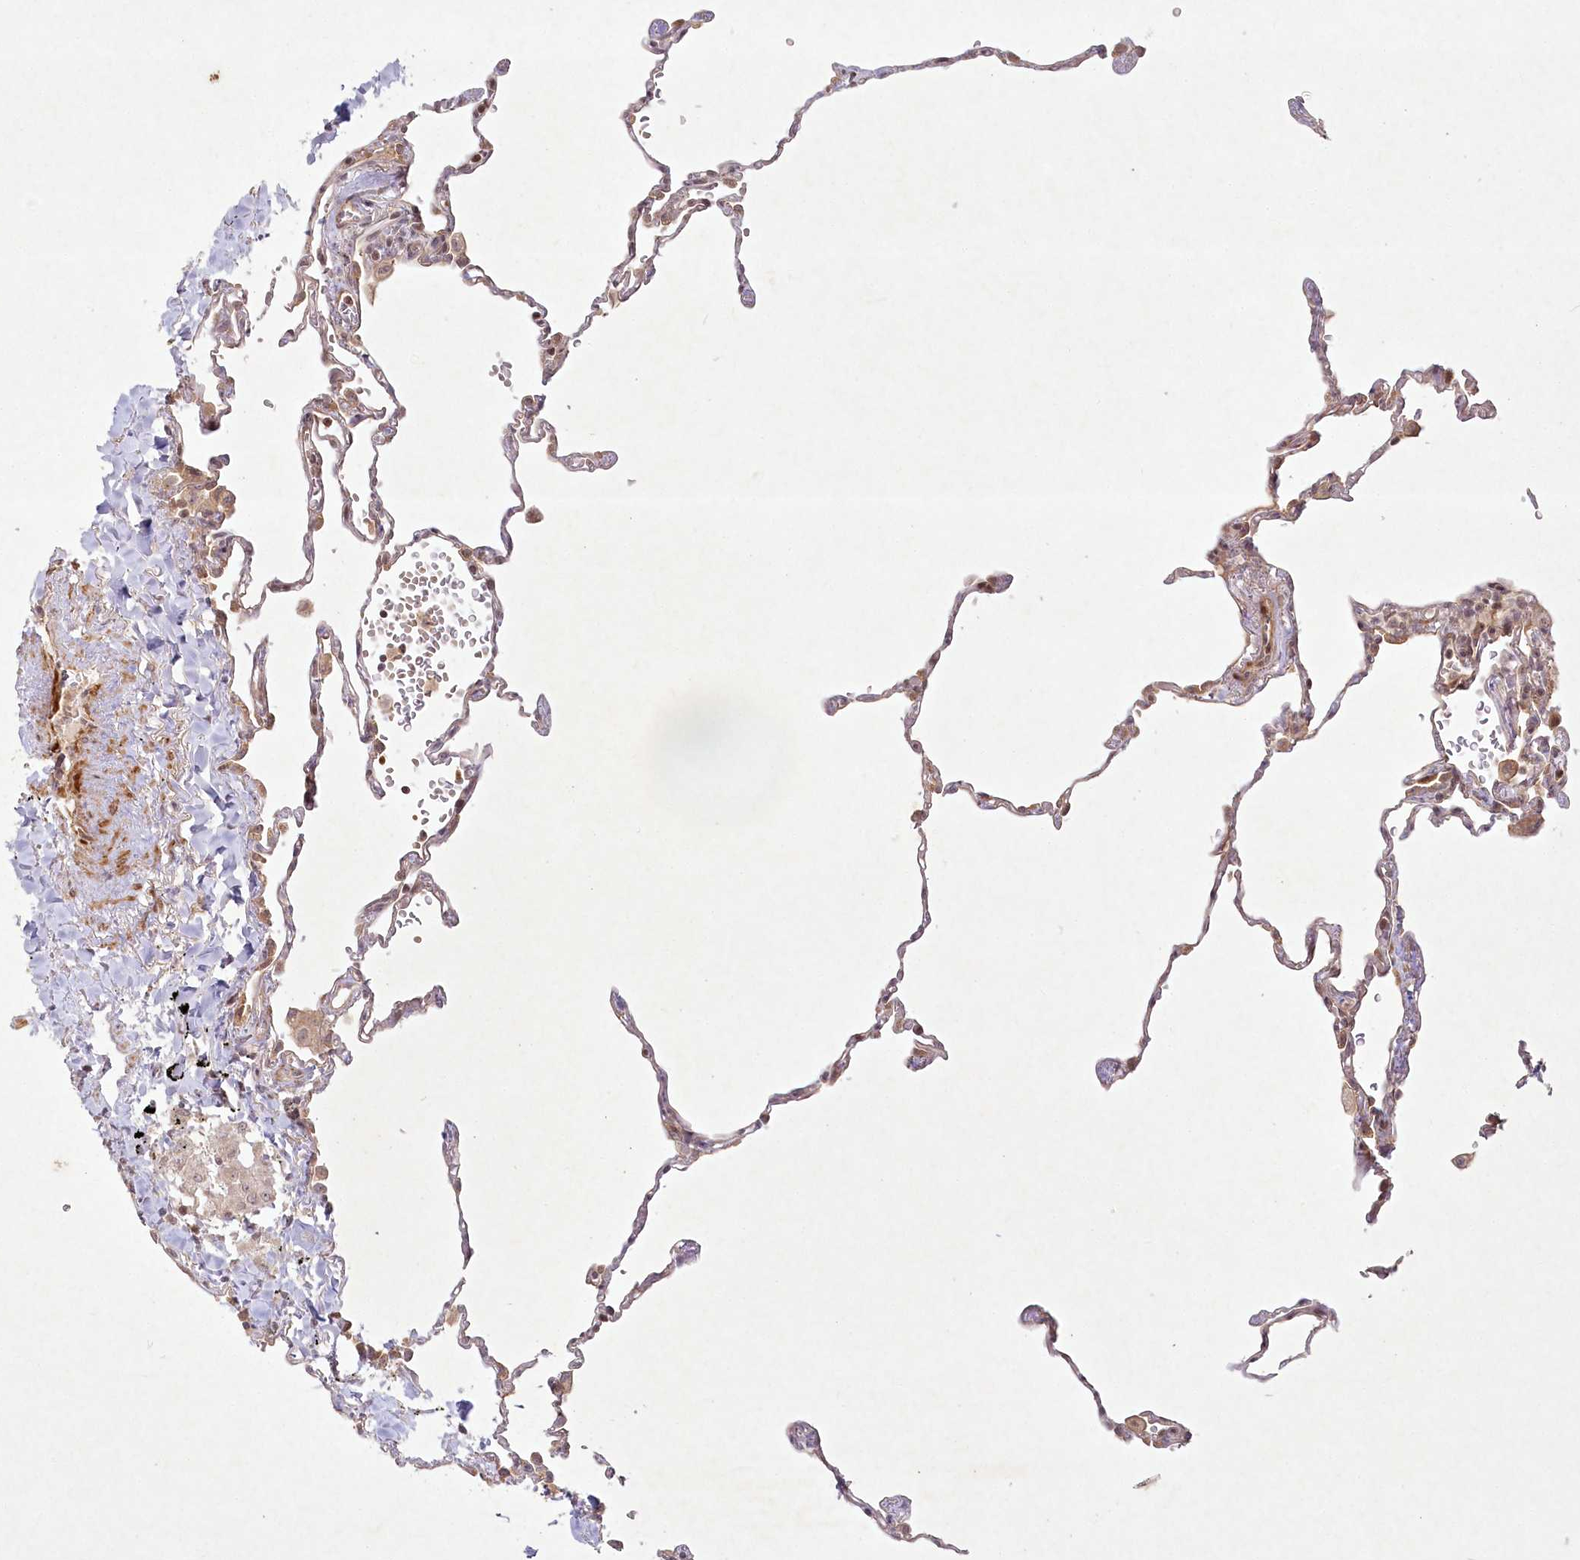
{"staining": {"intensity": "moderate", "quantity": "<25%", "location": "cytoplasmic/membranous"}, "tissue": "lung", "cell_type": "Alveolar cells", "image_type": "normal", "snomed": [{"axis": "morphology", "description": "Normal tissue, NOS"}, {"axis": "topography", "description": "Lung"}], "caption": "This is a photomicrograph of immunohistochemistry staining of benign lung, which shows moderate expression in the cytoplasmic/membranous of alveolar cells.", "gene": "SH2D3A", "patient": {"sex": "male", "age": 59}}